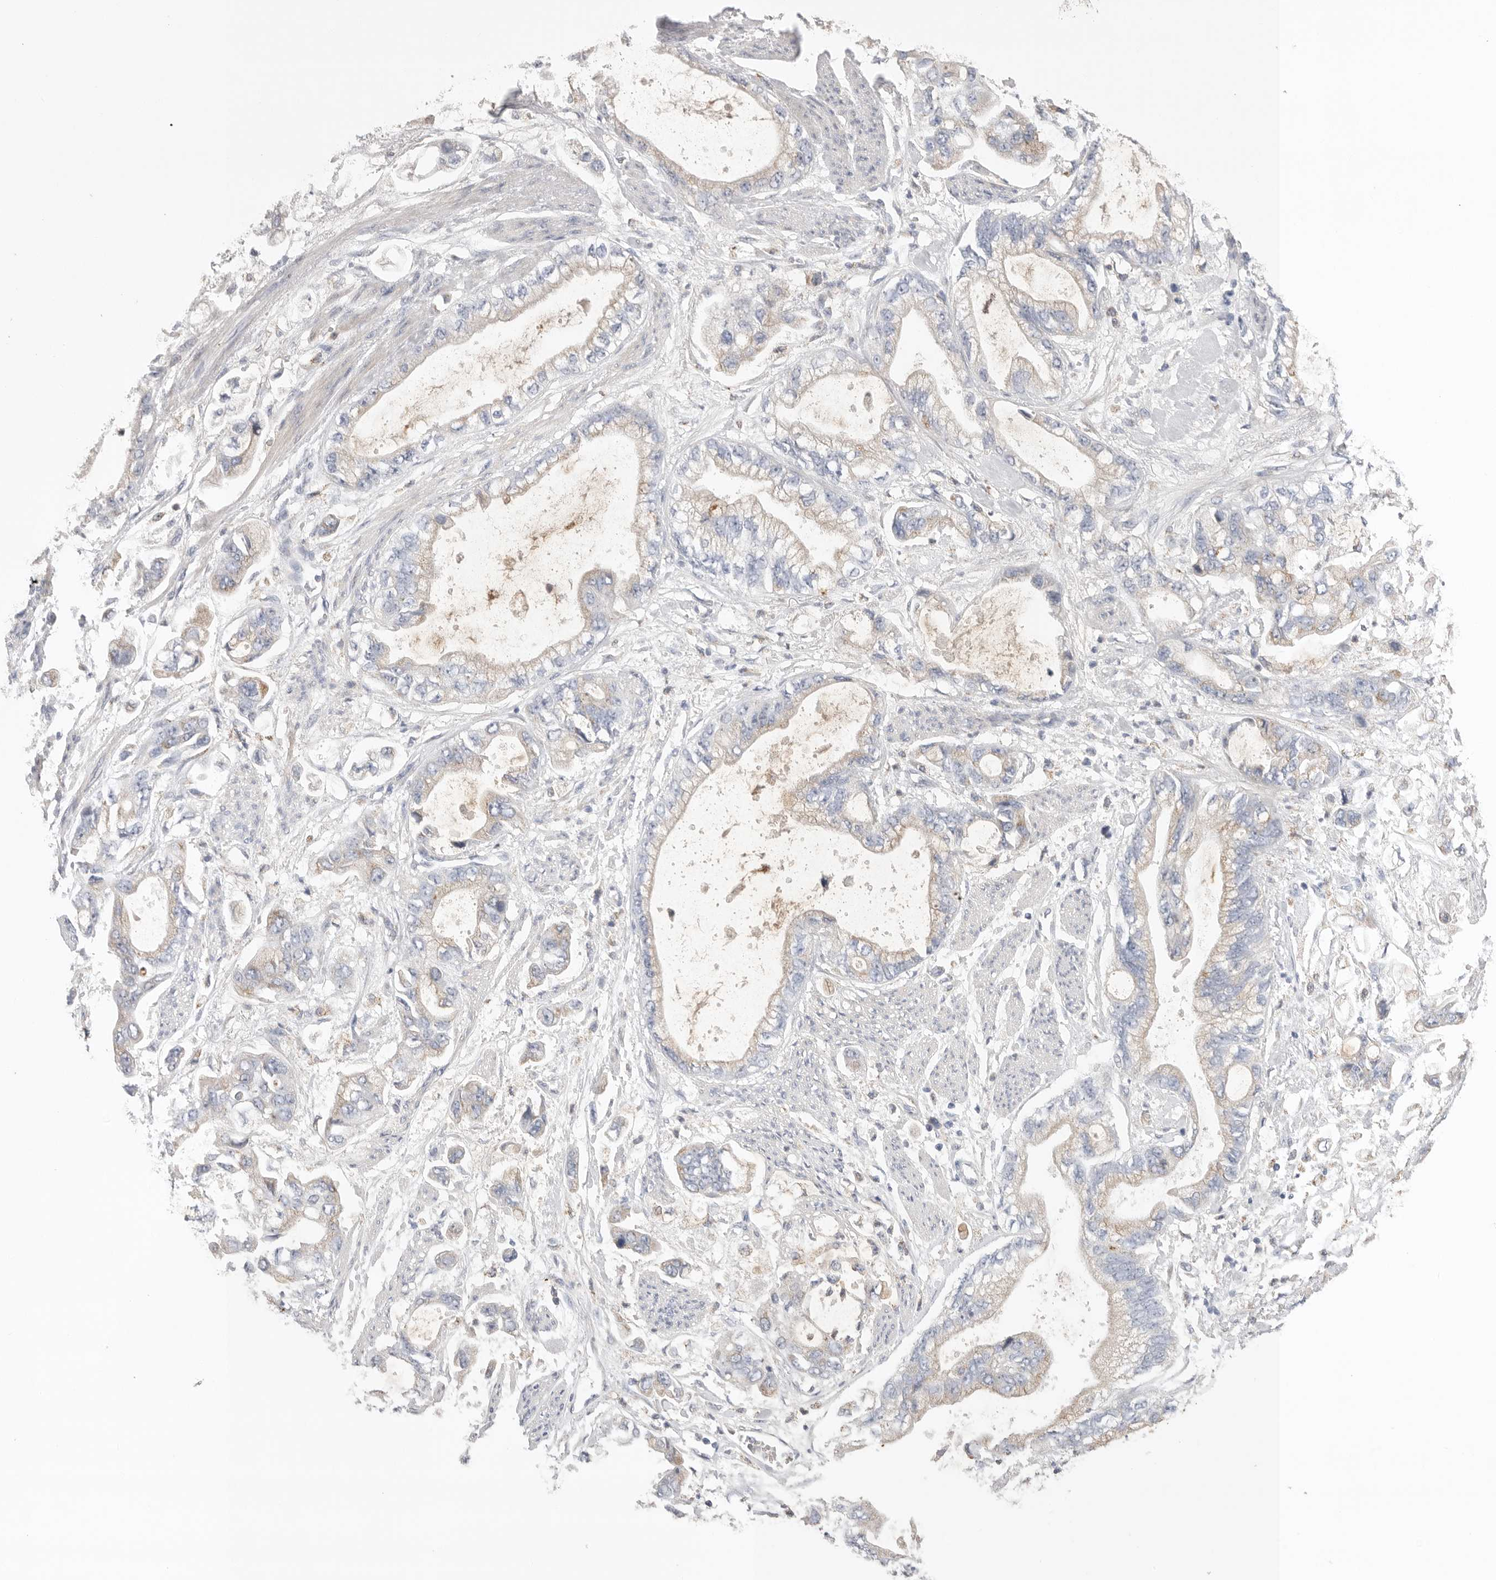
{"staining": {"intensity": "weak", "quantity": "<25%", "location": "cytoplasmic/membranous"}, "tissue": "stomach cancer", "cell_type": "Tumor cells", "image_type": "cancer", "snomed": [{"axis": "morphology", "description": "Normal tissue, NOS"}, {"axis": "morphology", "description": "Adenocarcinoma, NOS"}, {"axis": "topography", "description": "Stomach"}], "caption": "The immunohistochemistry histopathology image has no significant expression in tumor cells of adenocarcinoma (stomach) tissue. (DAB (3,3'-diaminobenzidine) IHC visualized using brightfield microscopy, high magnification).", "gene": "CCDC126", "patient": {"sex": "male", "age": 62}}